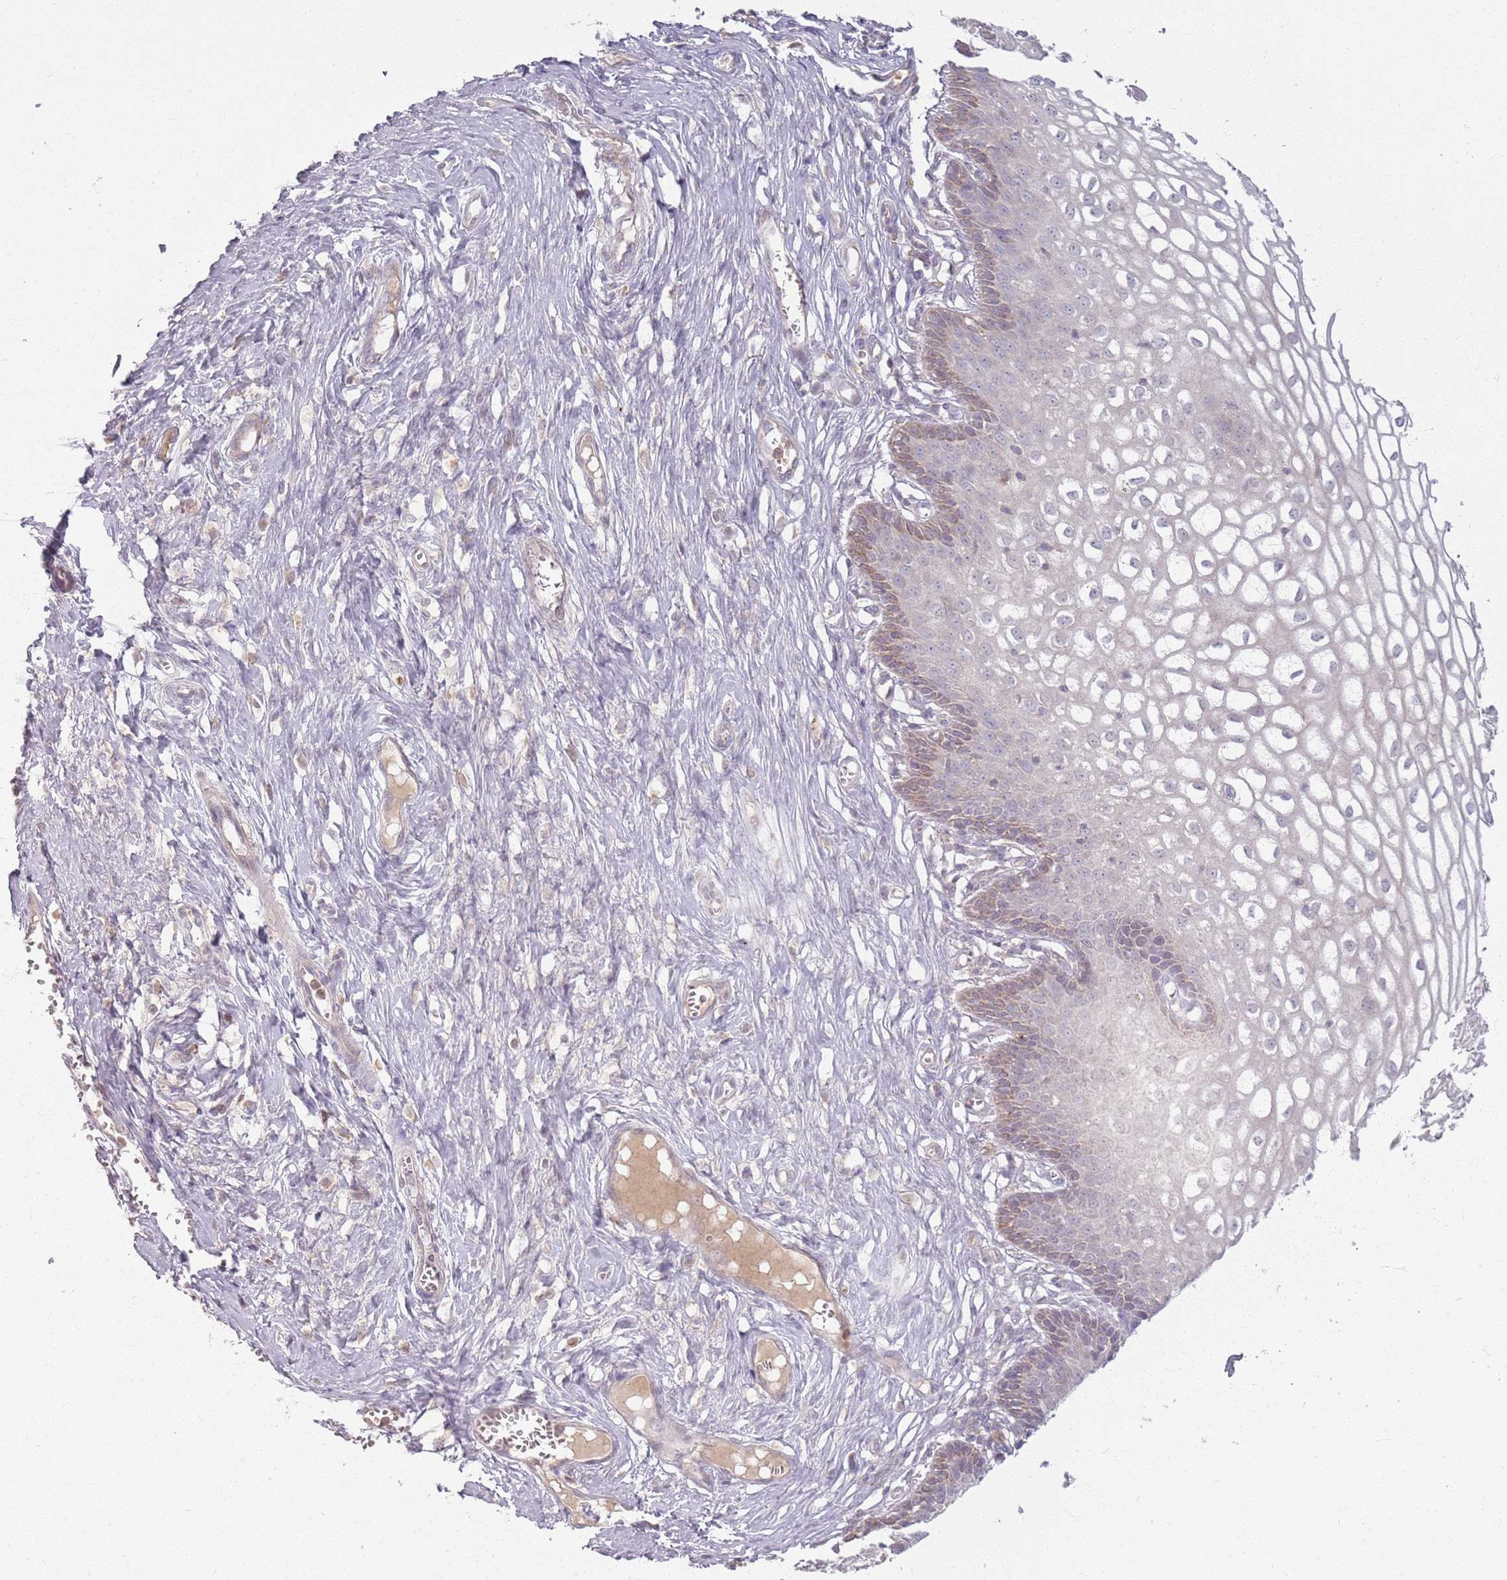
{"staining": {"intensity": "negative", "quantity": "none", "location": "none"}, "tissue": "cervix", "cell_type": "Glandular cells", "image_type": "normal", "snomed": [{"axis": "morphology", "description": "Normal tissue, NOS"}, {"axis": "morphology", "description": "Adenocarcinoma, NOS"}, {"axis": "topography", "description": "Cervix"}], "caption": "An immunohistochemistry image of benign cervix is shown. There is no staining in glandular cells of cervix.", "gene": "ZDHHC2", "patient": {"sex": "female", "age": 29}}